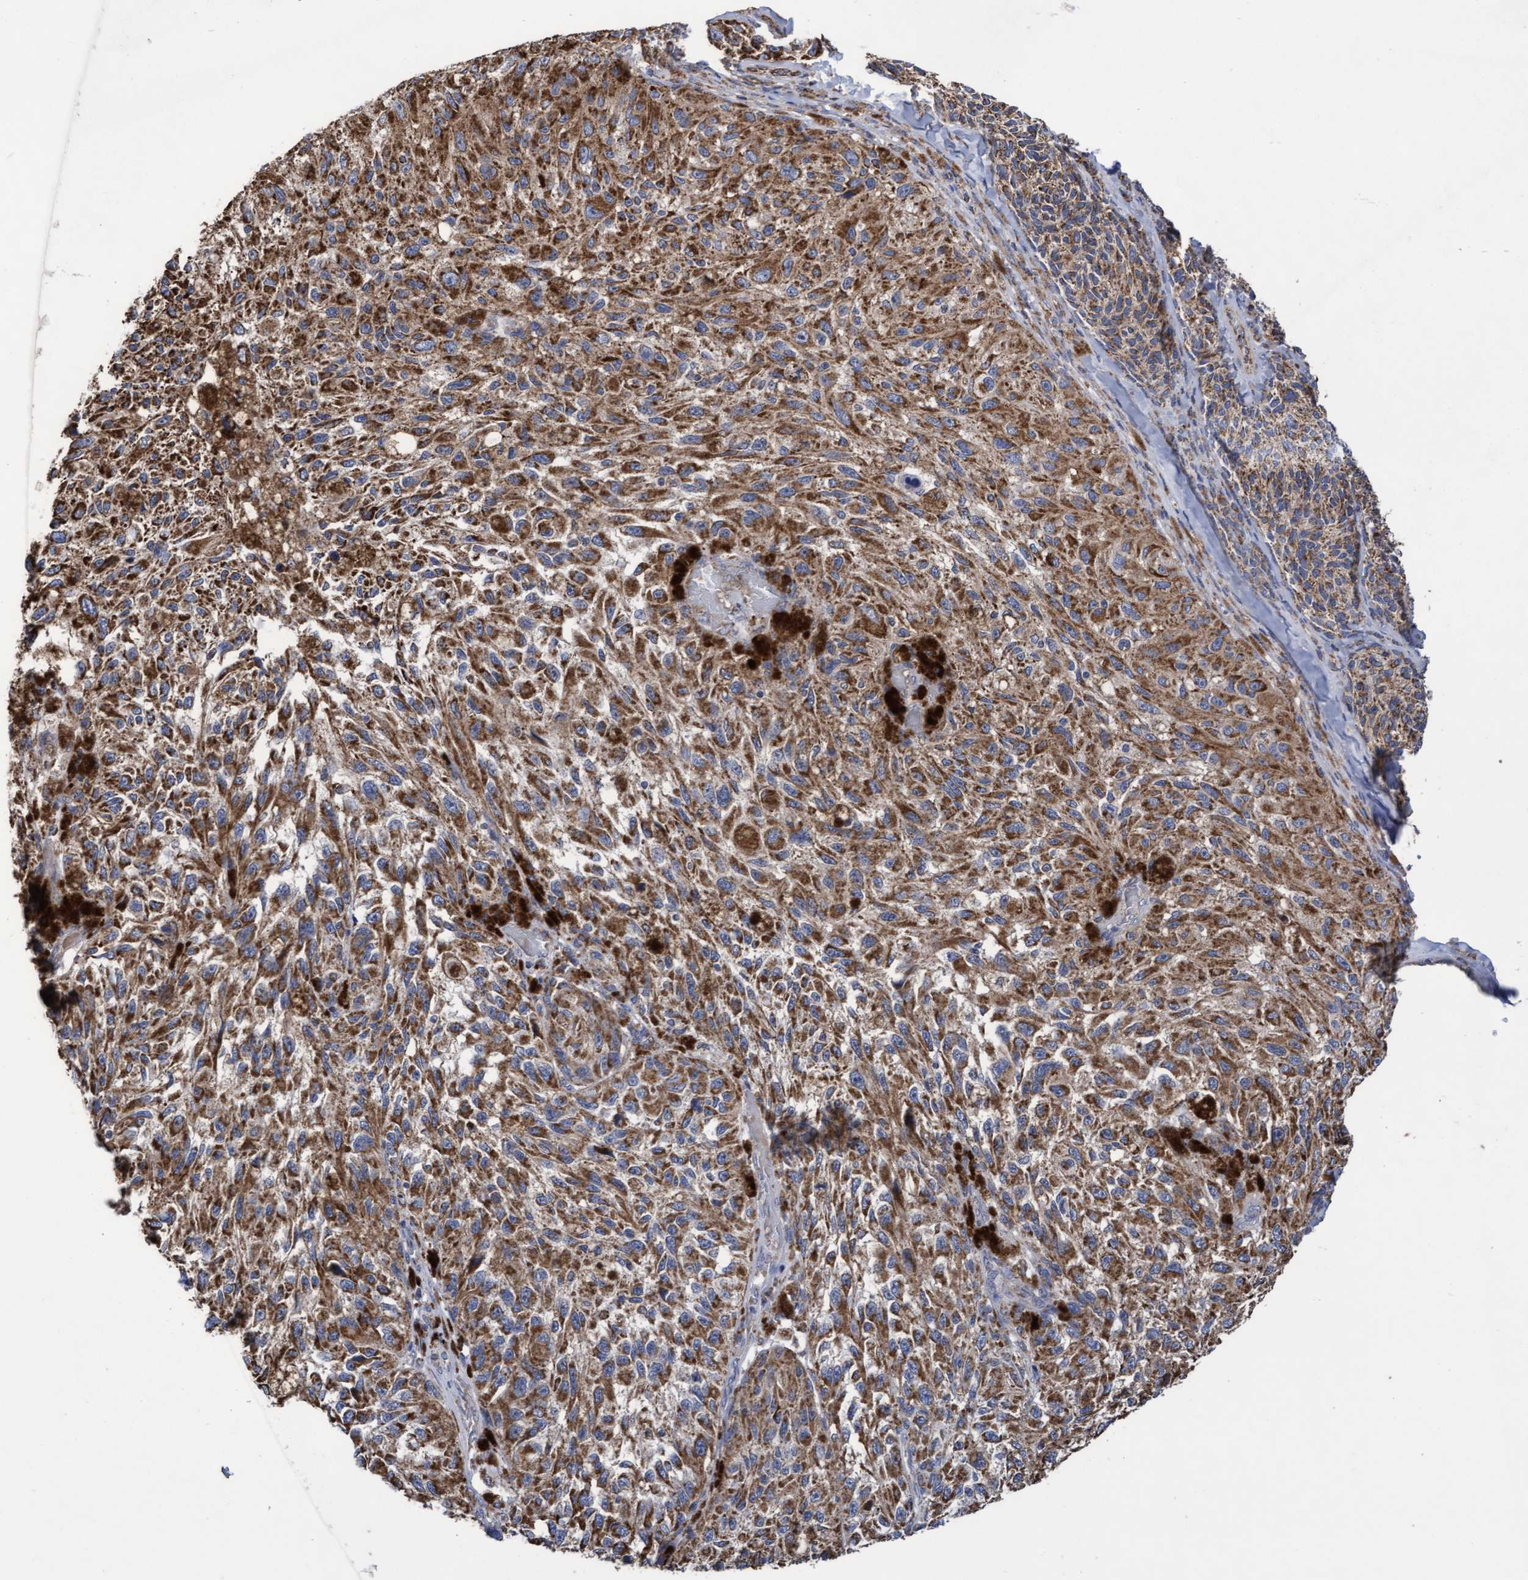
{"staining": {"intensity": "moderate", "quantity": ">75%", "location": "cytoplasmic/membranous"}, "tissue": "melanoma", "cell_type": "Tumor cells", "image_type": "cancer", "snomed": [{"axis": "morphology", "description": "Malignant melanoma, NOS"}, {"axis": "topography", "description": "Skin"}], "caption": "Moderate cytoplasmic/membranous protein expression is present in about >75% of tumor cells in melanoma.", "gene": "COBL", "patient": {"sex": "female", "age": 73}}